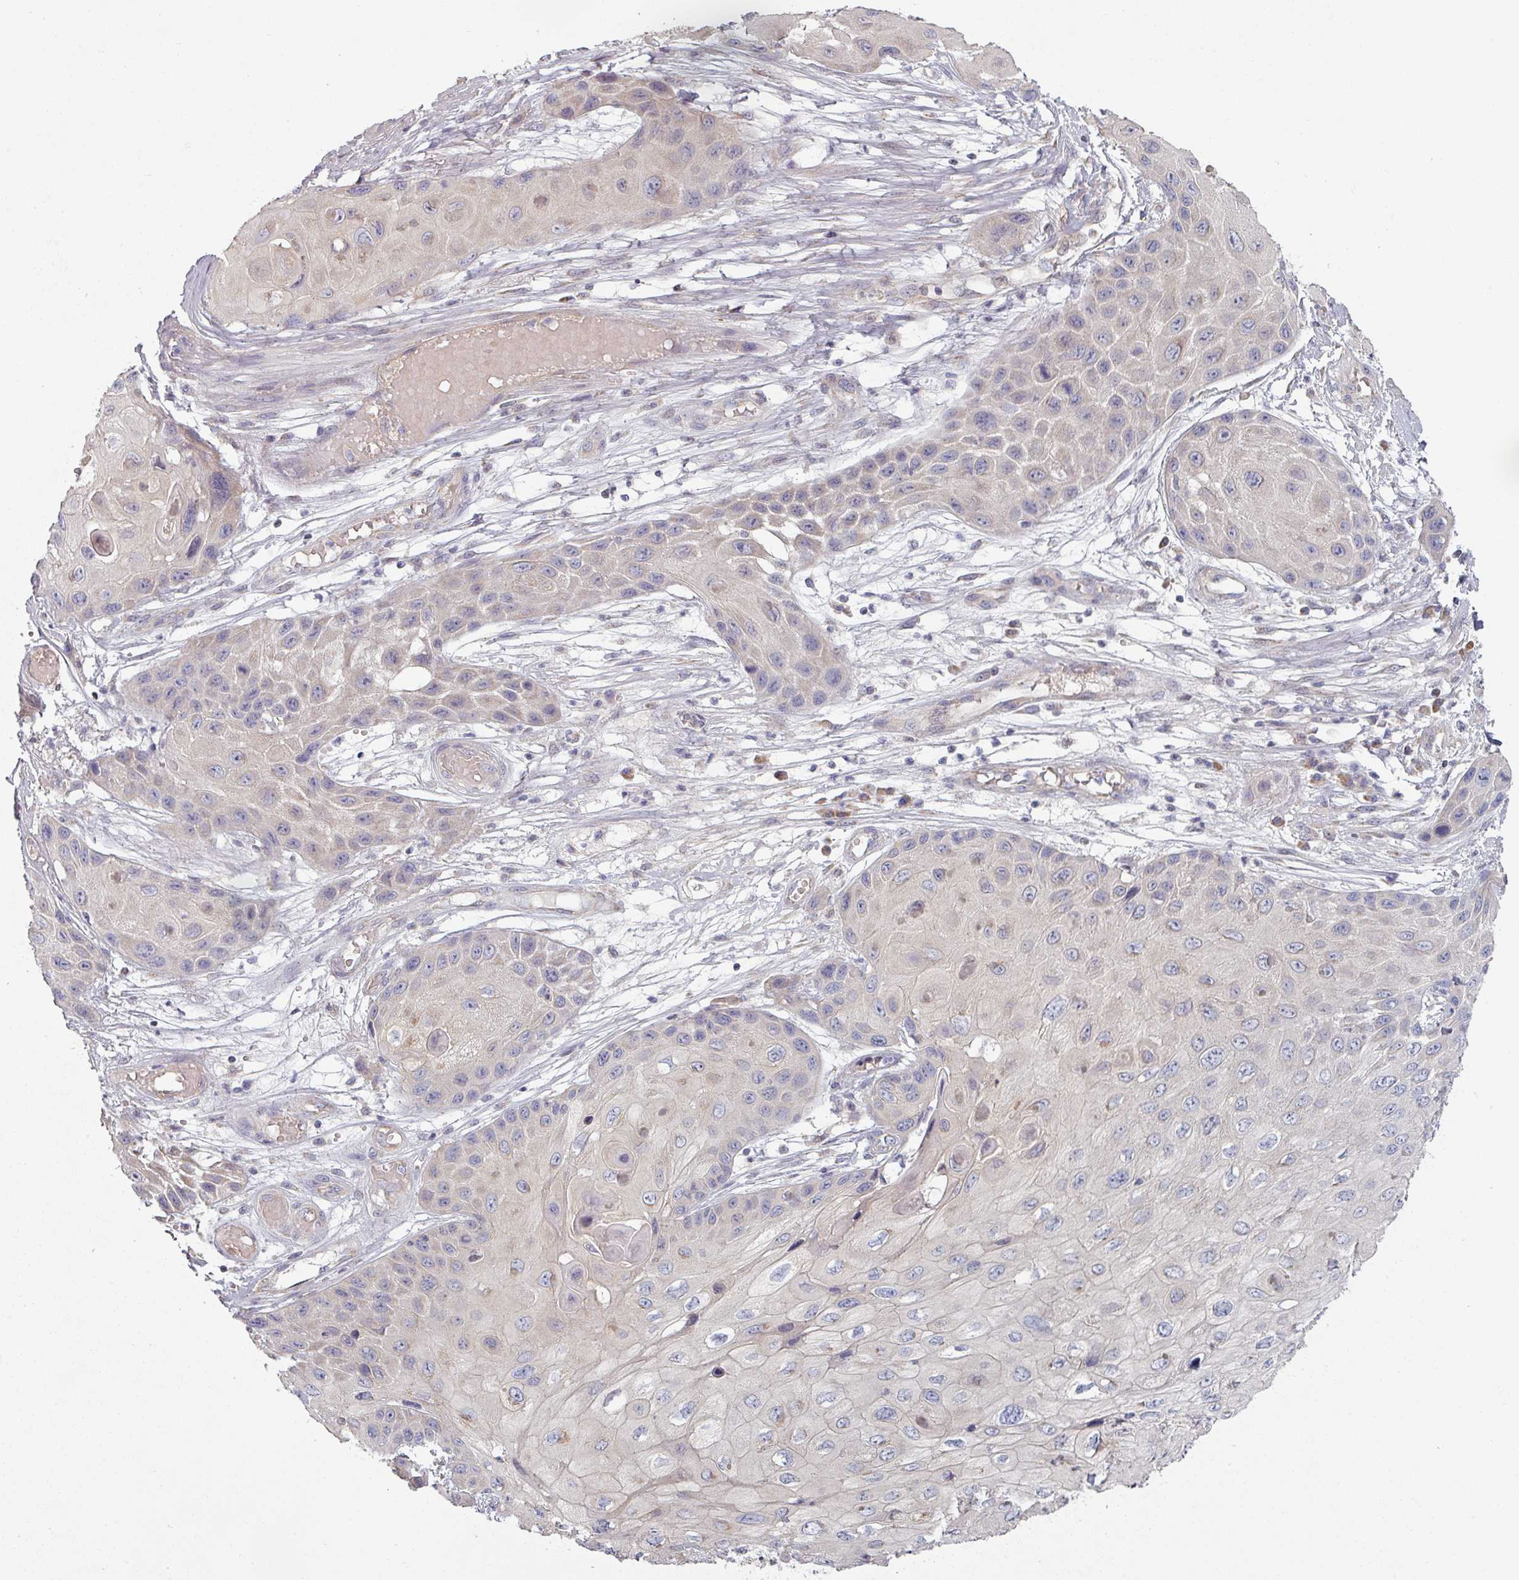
{"staining": {"intensity": "negative", "quantity": "none", "location": "none"}, "tissue": "skin cancer", "cell_type": "Tumor cells", "image_type": "cancer", "snomed": [{"axis": "morphology", "description": "Squamous cell carcinoma, NOS"}, {"axis": "topography", "description": "Skin"}, {"axis": "topography", "description": "Vulva"}], "caption": "The histopathology image reveals no significant positivity in tumor cells of skin cancer.", "gene": "PLEKHJ1", "patient": {"sex": "female", "age": 44}}